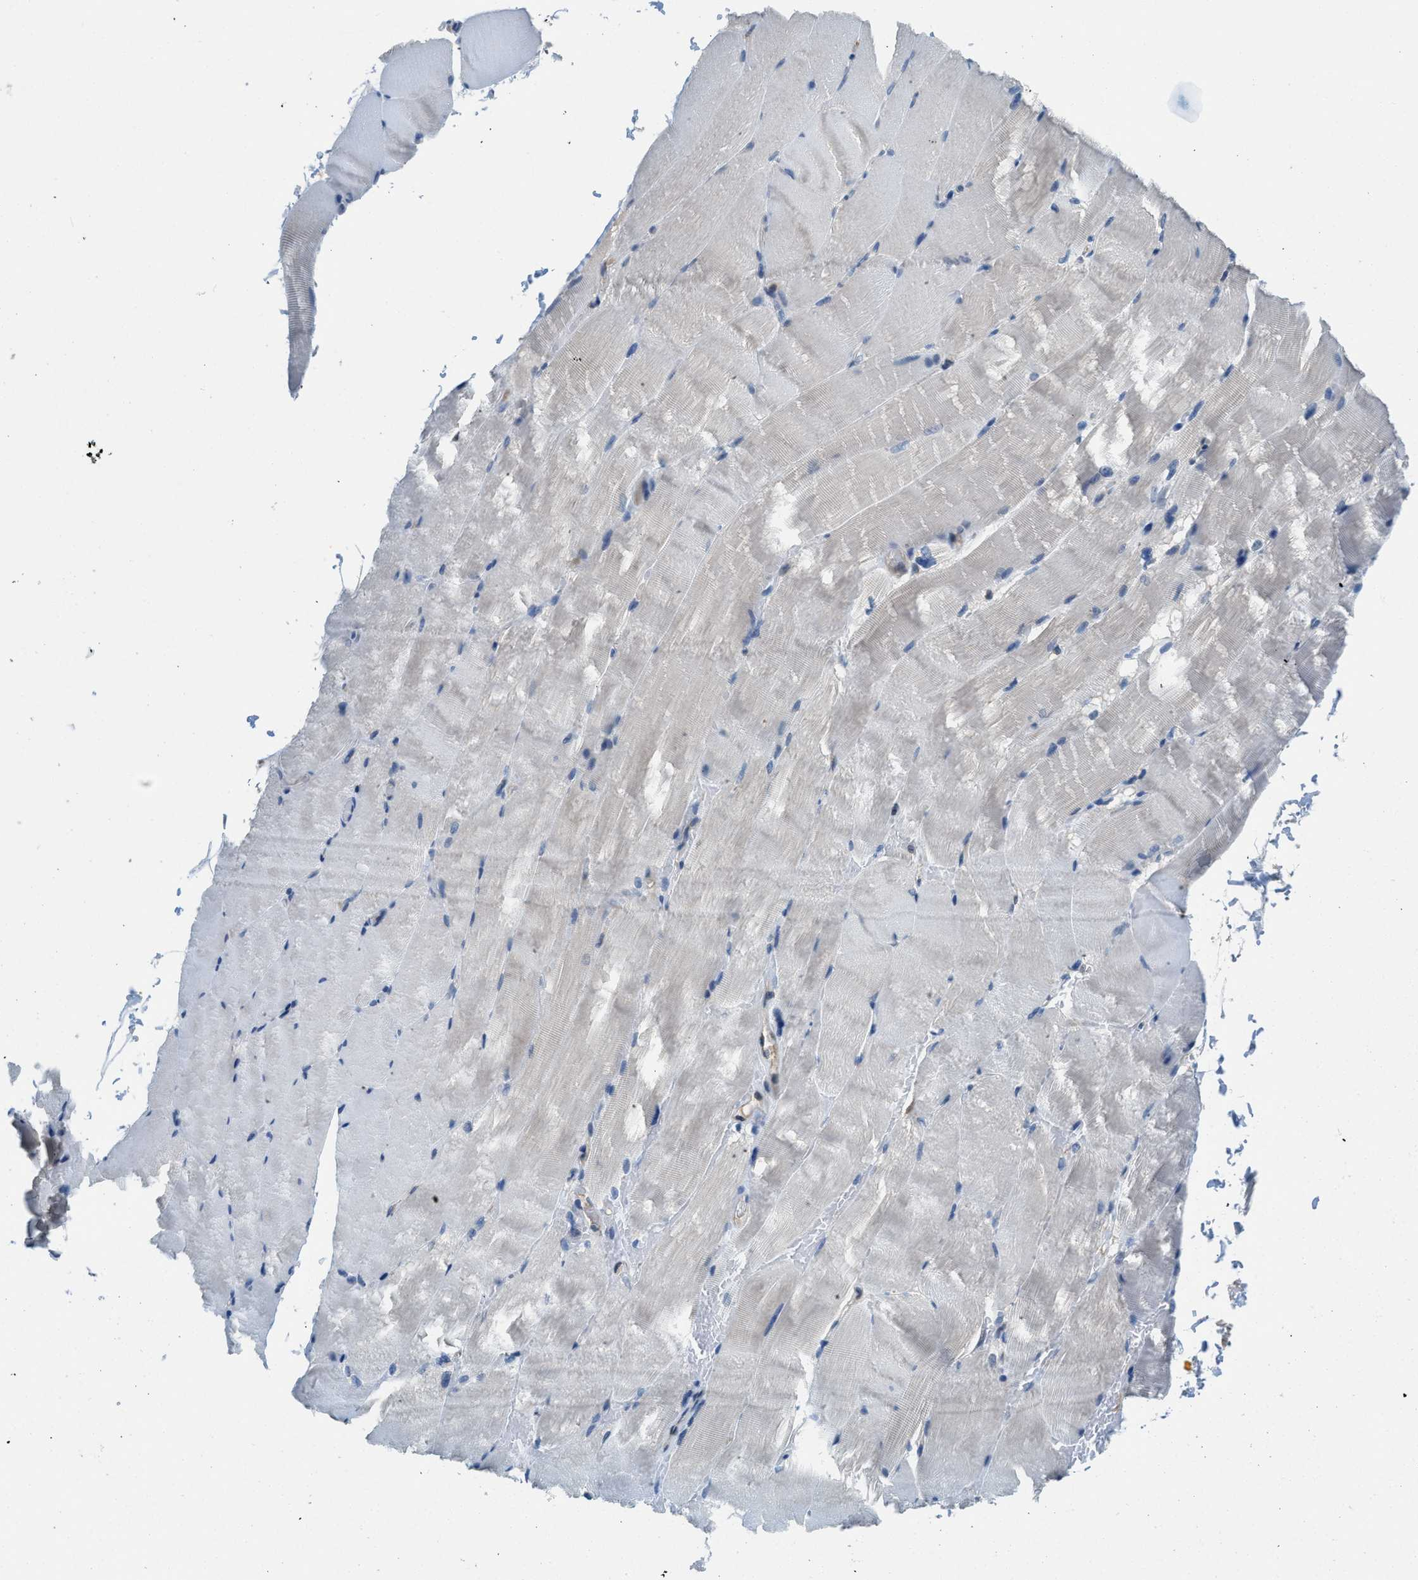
{"staining": {"intensity": "negative", "quantity": "none", "location": "none"}, "tissue": "skeletal muscle", "cell_type": "Myocytes", "image_type": "normal", "snomed": [{"axis": "morphology", "description": "Normal tissue, NOS"}, {"axis": "topography", "description": "Skeletal muscle"}, {"axis": "topography", "description": "Parathyroid gland"}], "caption": "An image of skeletal muscle stained for a protein demonstrates no brown staining in myocytes. (IHC, brightfield microscopy, high magnification).", "gene": "BCAP31", "patient": {"sex": "female", "age": 37}}